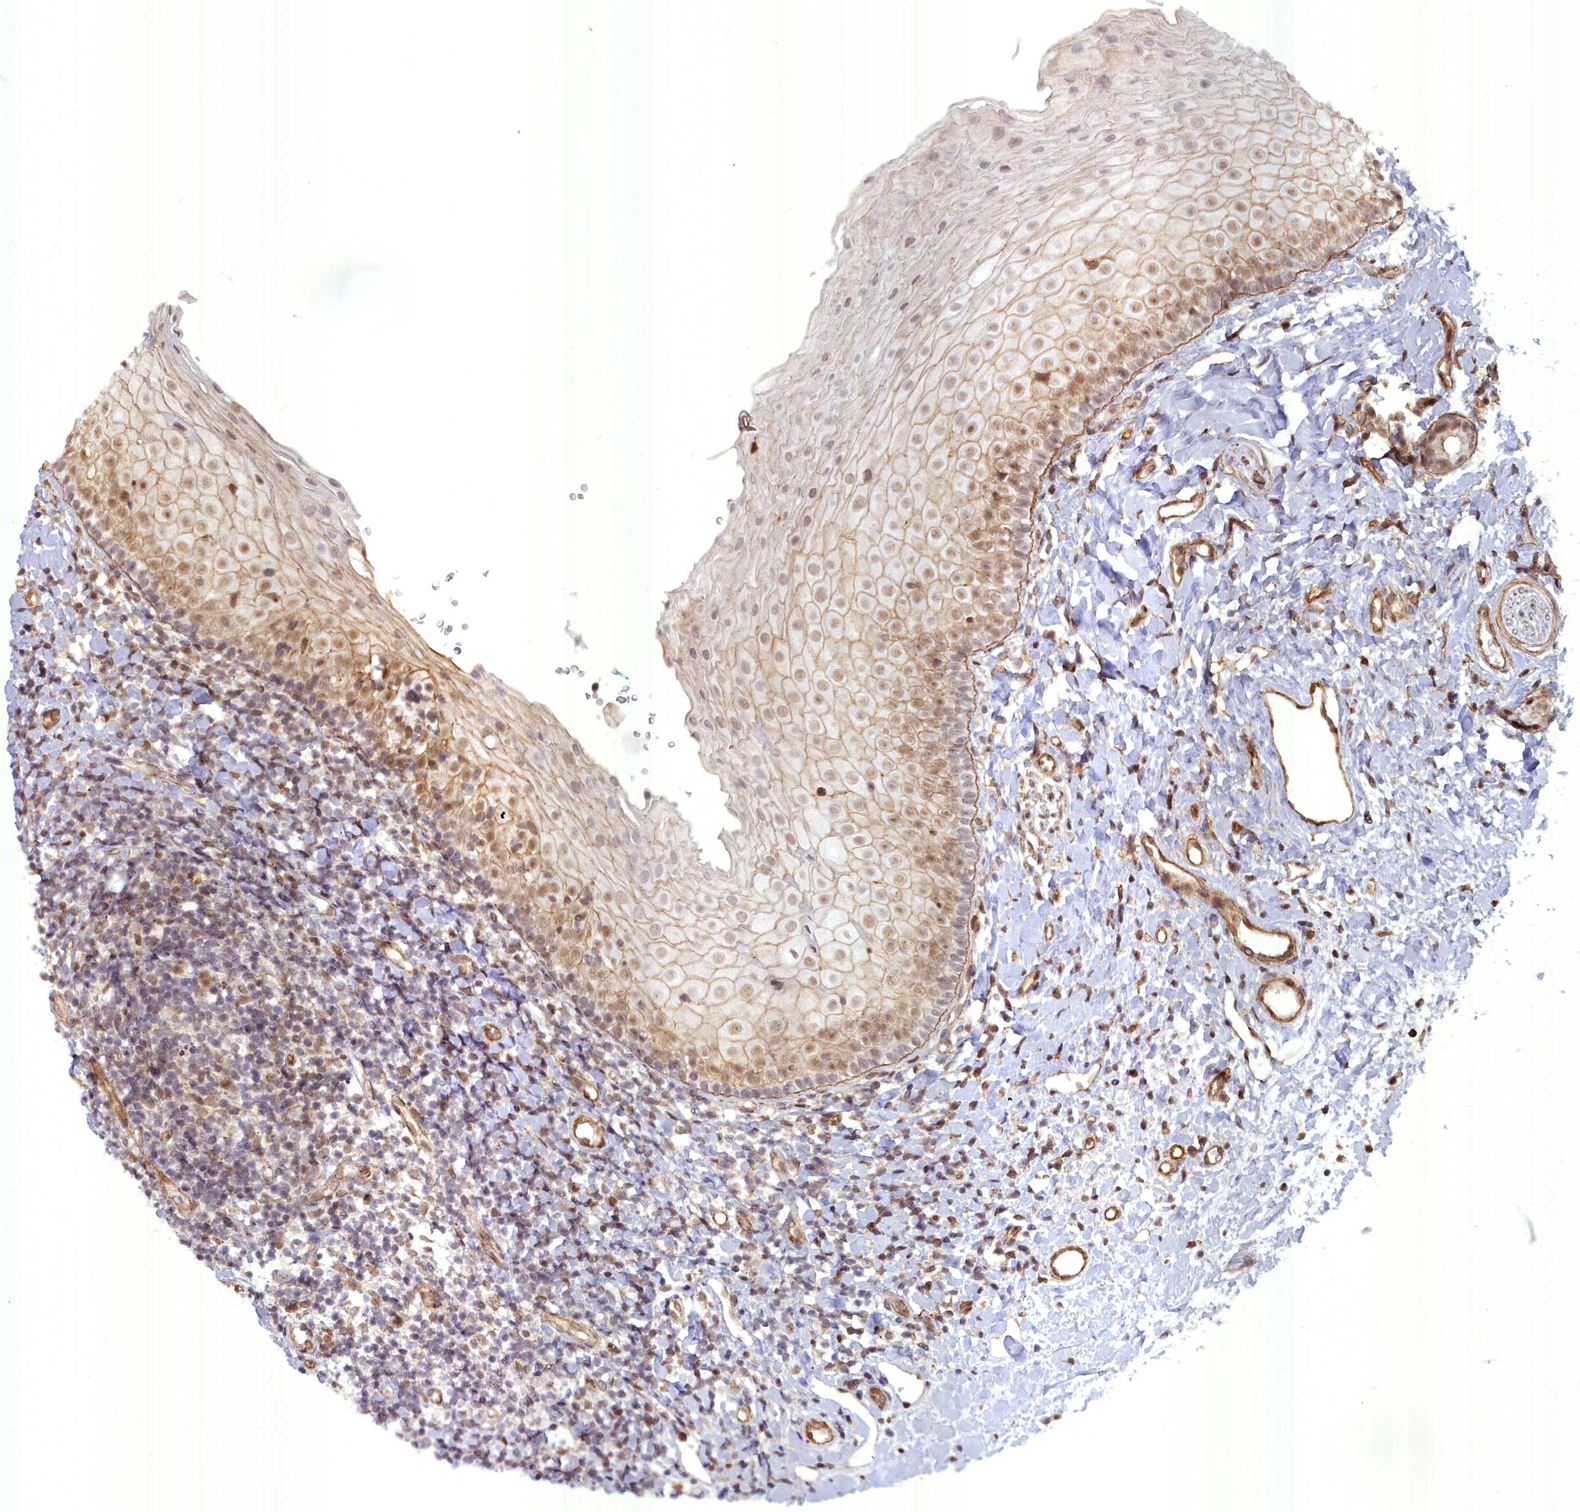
{"staining": {"intensity": "moderate", "quantity": ">75%", "location": "cytoplasmic/membranous,nuclear"}, "tissue": "oral mucosa", "cell_type": "Squamous epithelial cells", "image_type": "normal", "snomed": [{"axis": "morphology", "description": "Normal tissue, NOS"}, {"axis": "topography", "description": "Oral tissue"}], "caption": "Immunohistochemistry (IHC) photomicrograph of benign human oral mucosa stained for a protein (brown), which exhibits medium levels of moderate cytoplasmic/membranous,nuclear staining in approximately >75% of squamous epithelial cells.", "gene": "YJU2", "patient": {"sex": "male", "age": 46}}